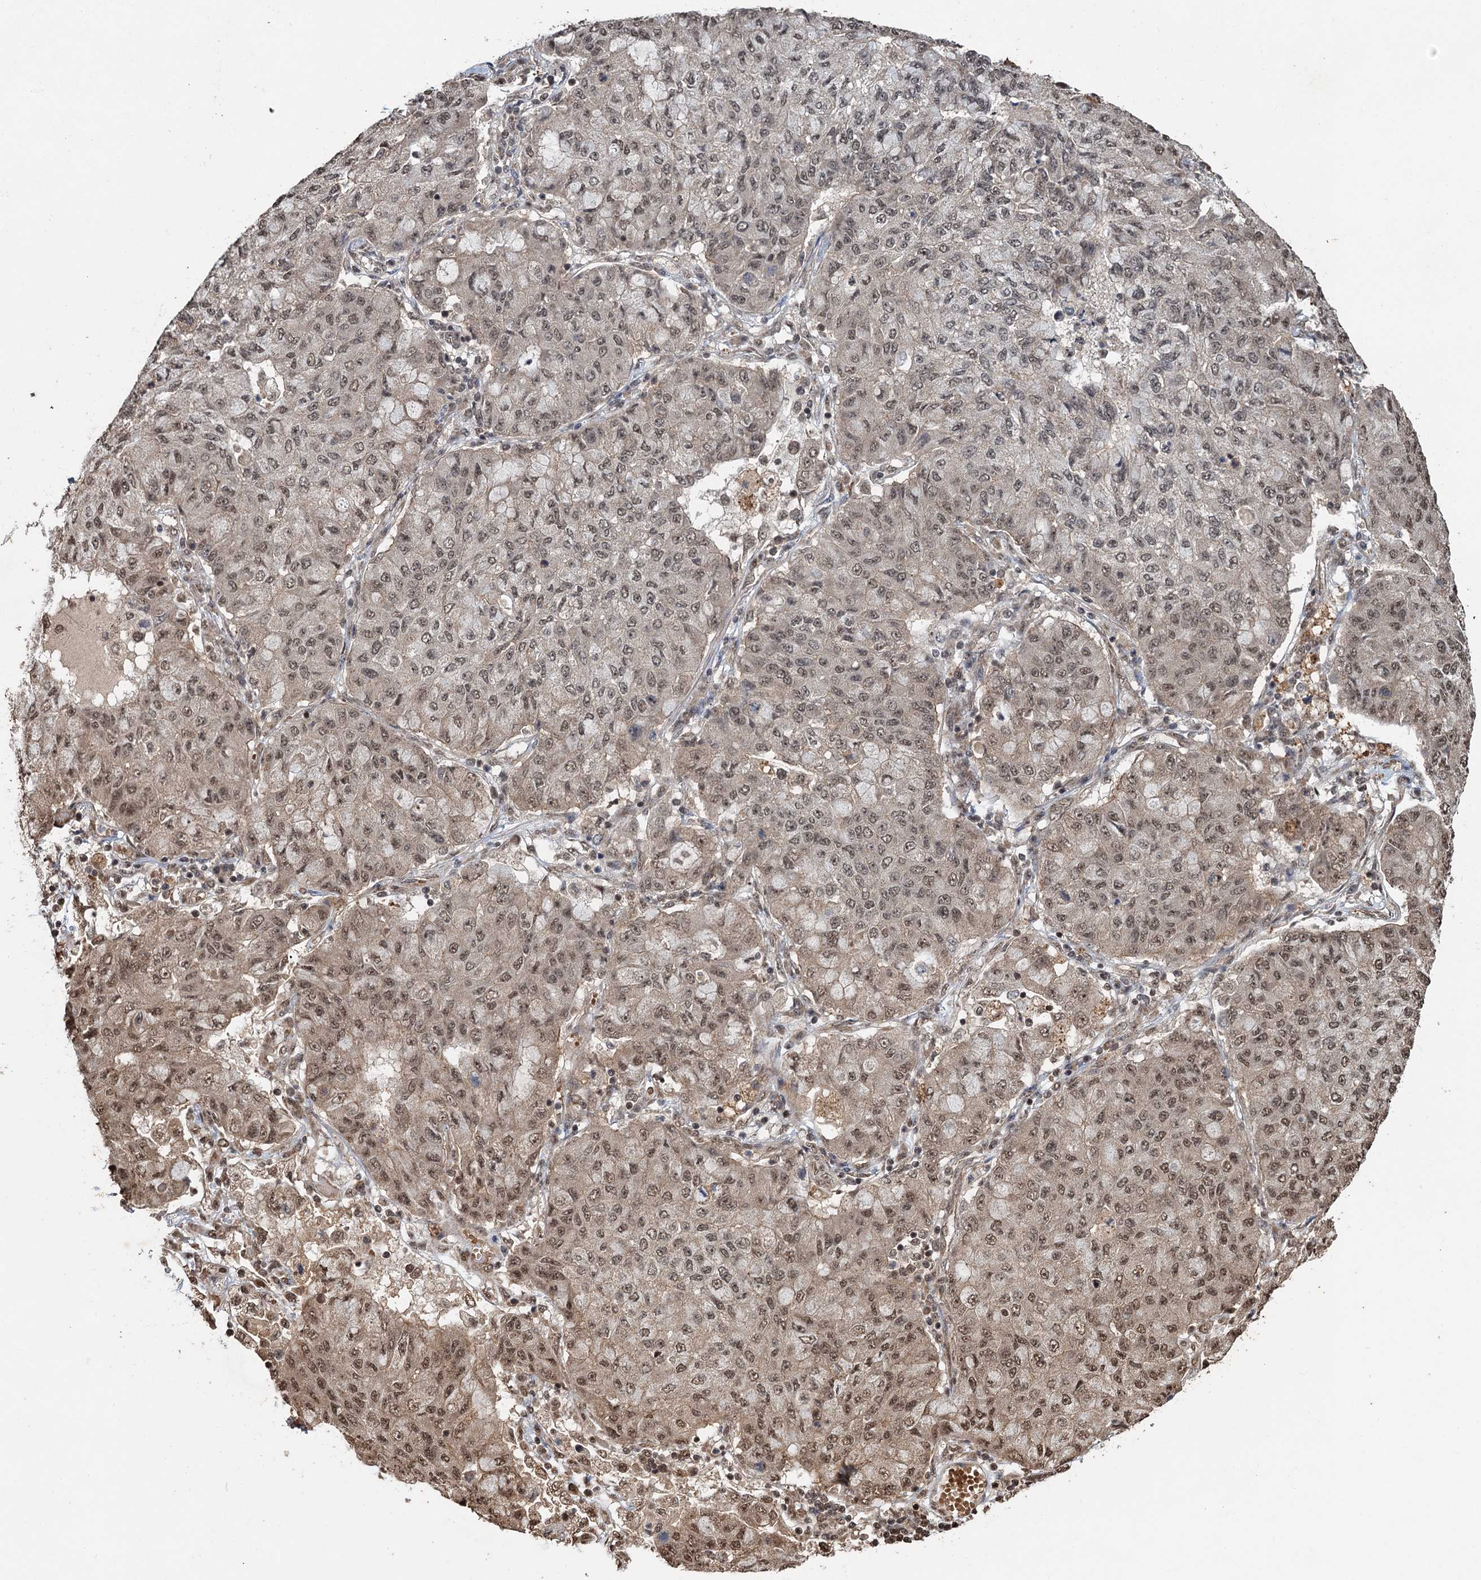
{"staining": {"intensity": "moderate", "quantity": "25%-75%", "location": "nuclear"}, "tissue": "lung cancer", "cell_type": "Tumor cells", "image_type": "cancer", "snomed": [{"axis": "morphology", "description": "Squamous cell carcinoma, NOS"}, {"axis": "topography", "description": "Lung"}], "caption": "Lung cancer stained with a brown dye shows moderate nuclear positive positivity in approximately 25%-75% of tumor cells.", "gene": "REP15", "patient": {"sex": "male", "age": 74}}